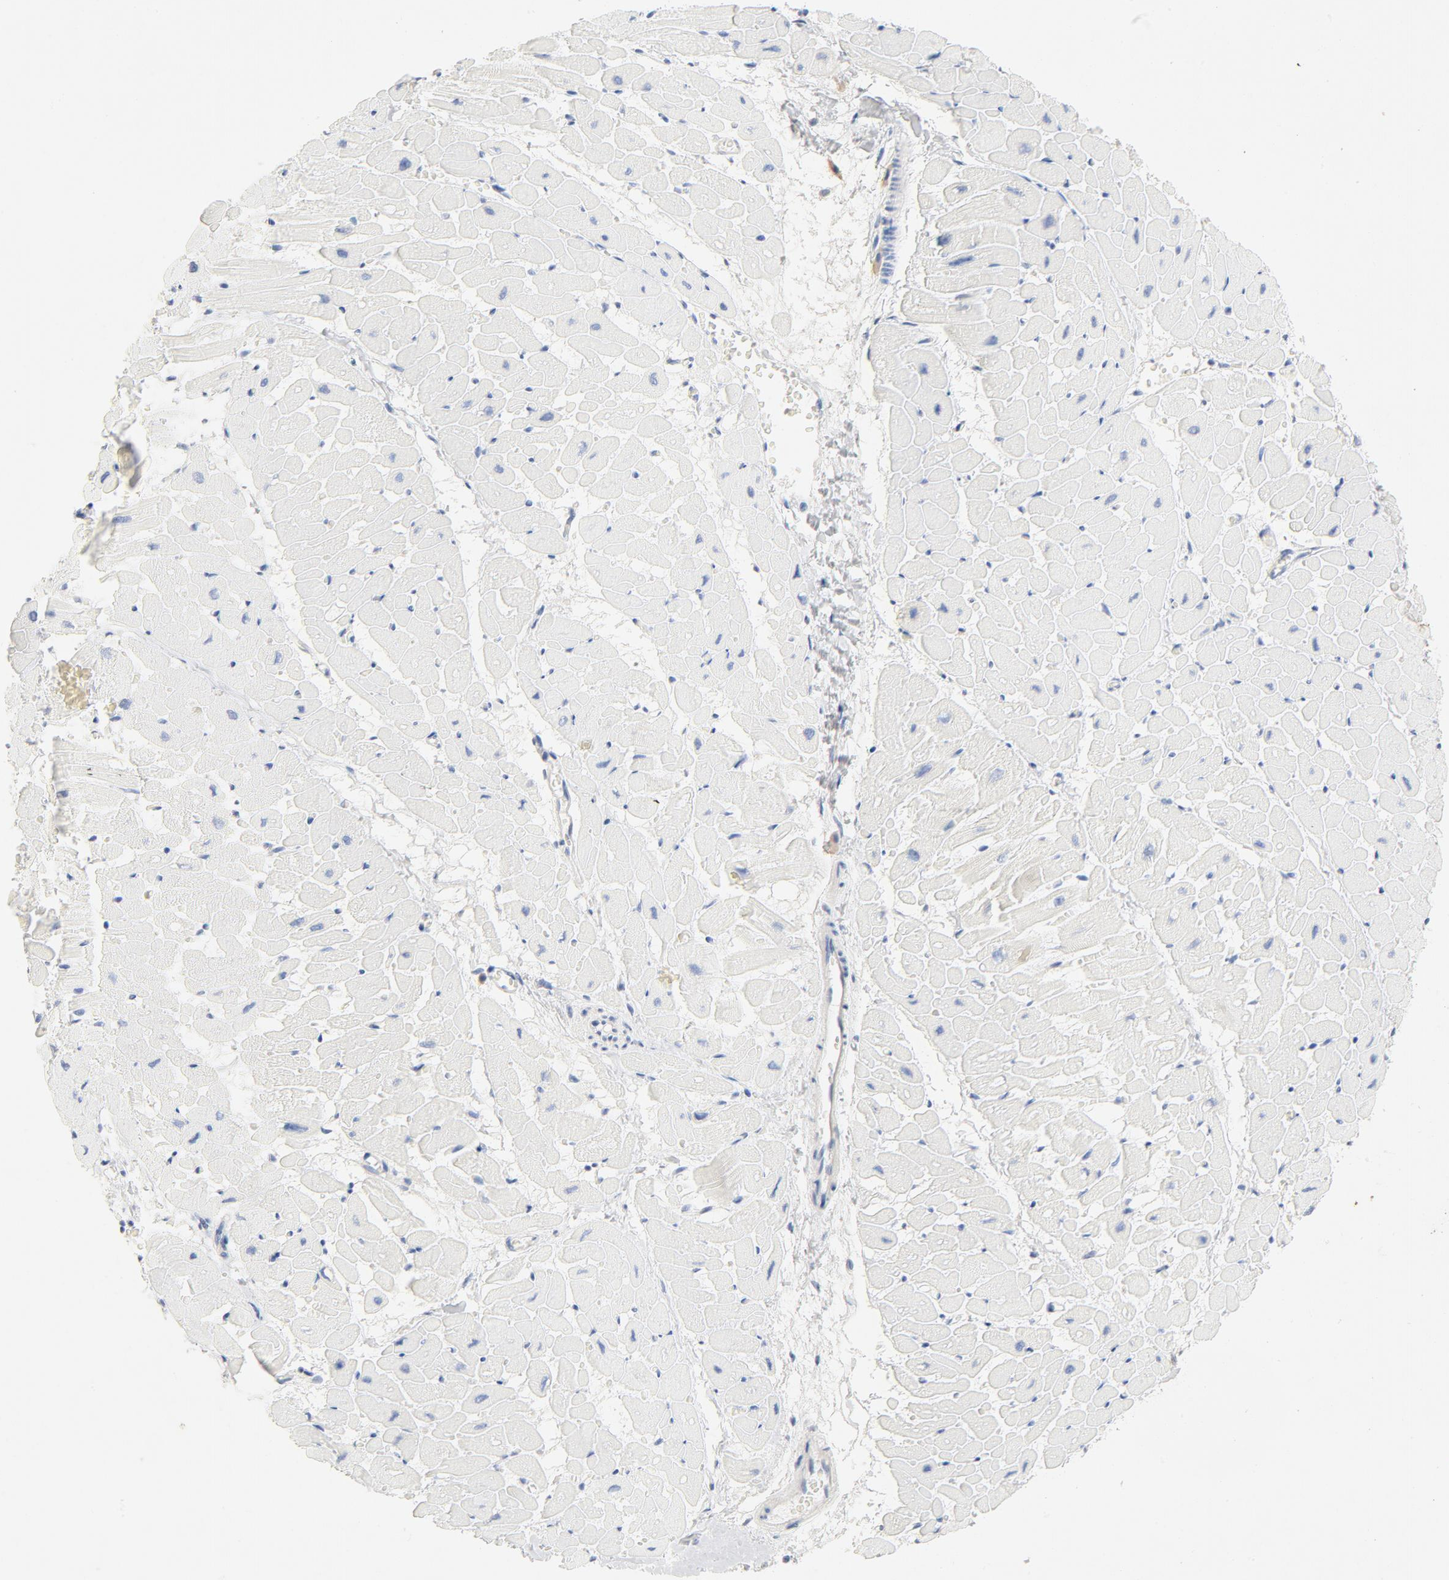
{"staining": {"intensity": "negative", "quantity": "none", "location": "none"}, "tissue": "heart muscle", "cell_type": "Cardiomyocytes", "image_type": "normal", "snomed": [{"axis": "morphology", "description": "Normal tissue, NOS"}, {"axis": "topography", "description": "Heart"}], "caption": "High magnification brightfield microscopy of unremarkable heart muscle stained with DAB (brown) and counterstained with hematoxylin (blue): cardiomyocytes show no significant staining. (DAB (3,3'-diaminobenzidine) immunohistochemistry with hematoxylin counter stain).", "gene": "STAT1", "patient": {"sex": "male", "age": 45}}